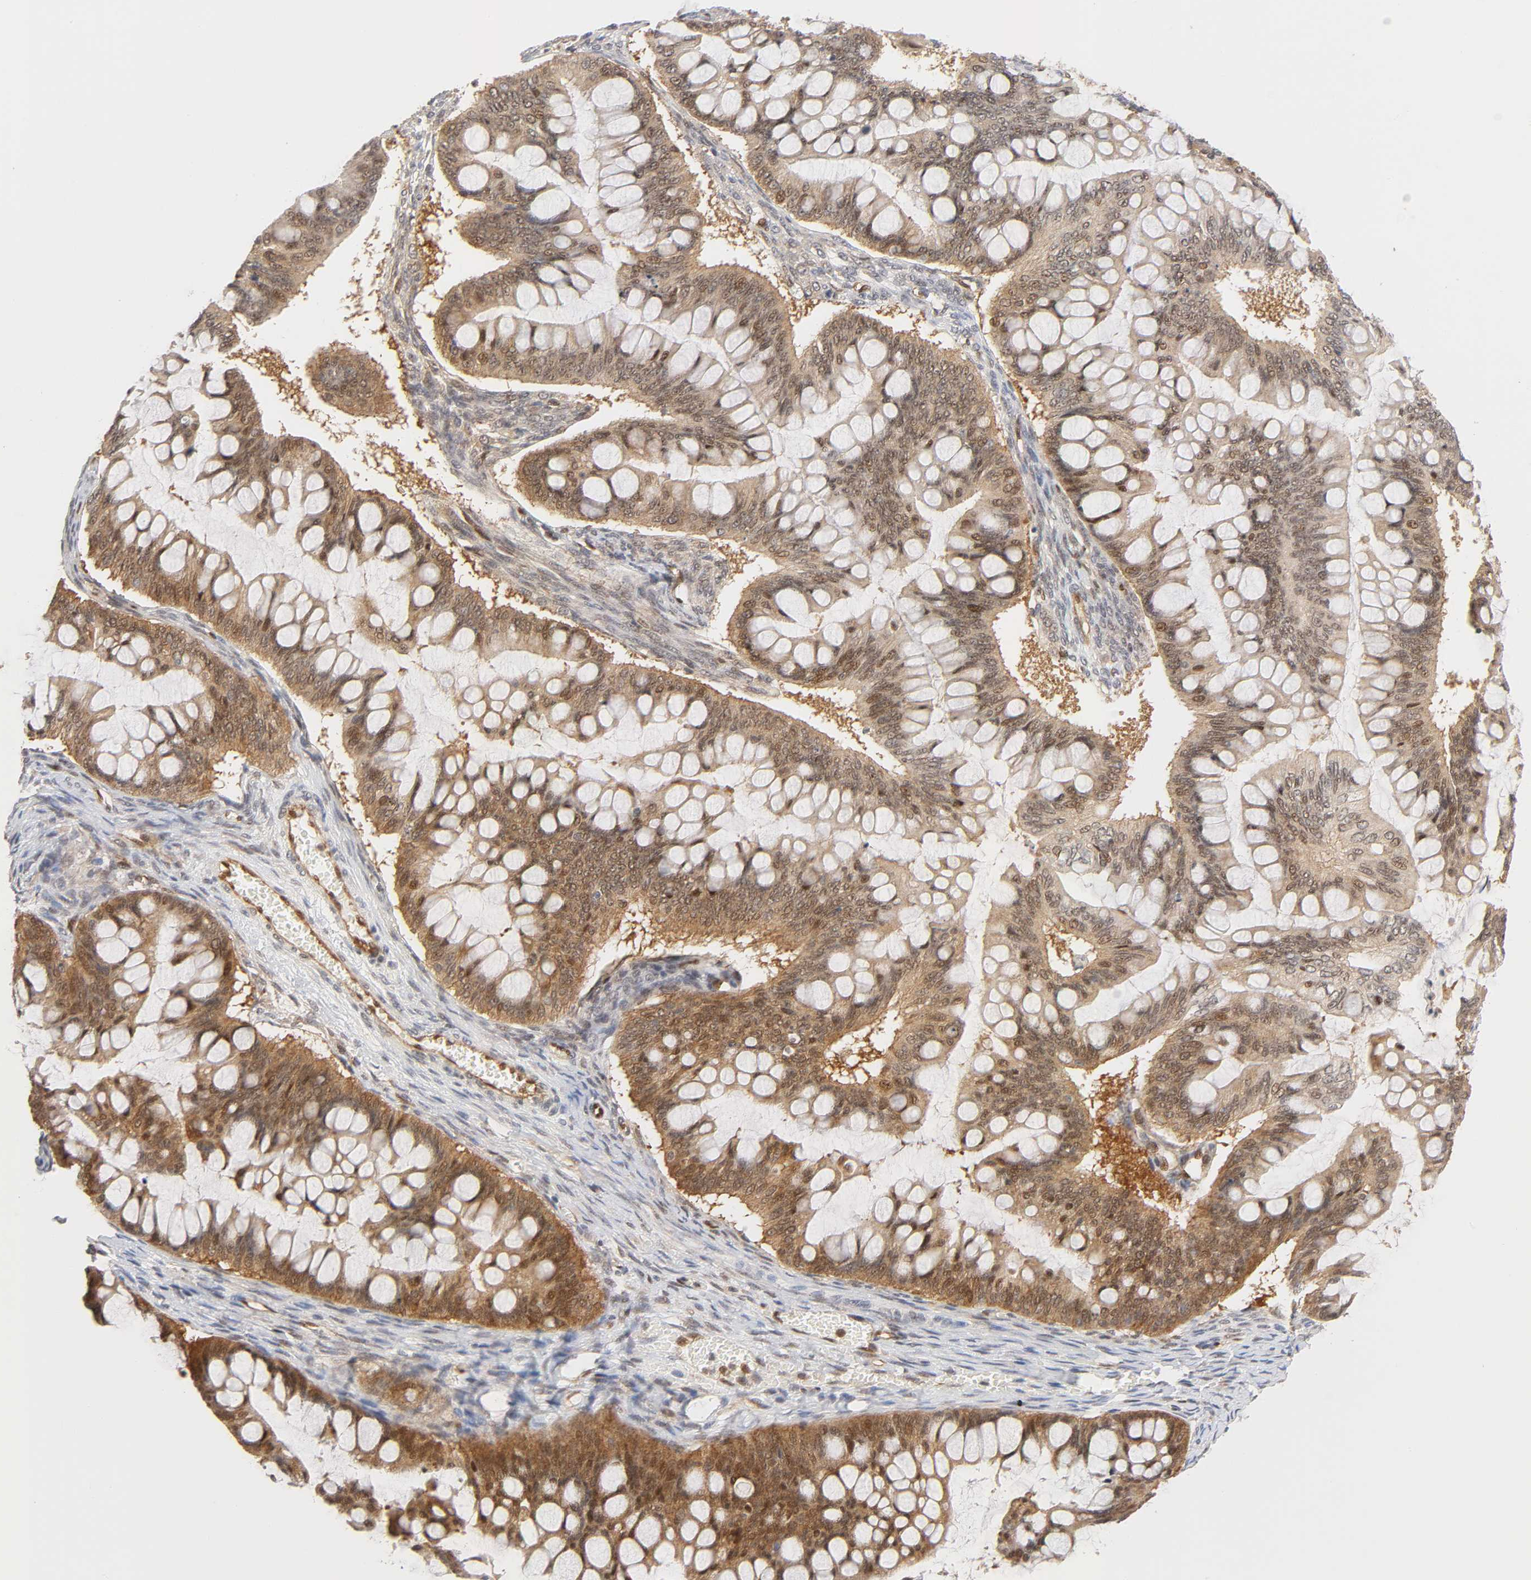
{"staining": {"intensity": "moderate", "quantity": ">75%", "location": "cytoplasmic/membranous,nuclear"}, "tissue": "ovarian cancer", "cell_type": "Tumor cells", "image_type": "cancer", "snomed": [{"axis": "morphology", "description": "Cystadenocarcinoma, mucinous, NOS"}, {"axis": "topography", "description": "Ovary"}], "caption": "Immunohistochemistry (IHC) (DAB) staining of human ovarian mucinous cystadenocarcinoma shows moderate cytoplasmic/membranous and nuclear protein staining in approximately >75% of tumor cells.", "gene": "CDC37", "patient": {"sex": "female", "age": 73}}